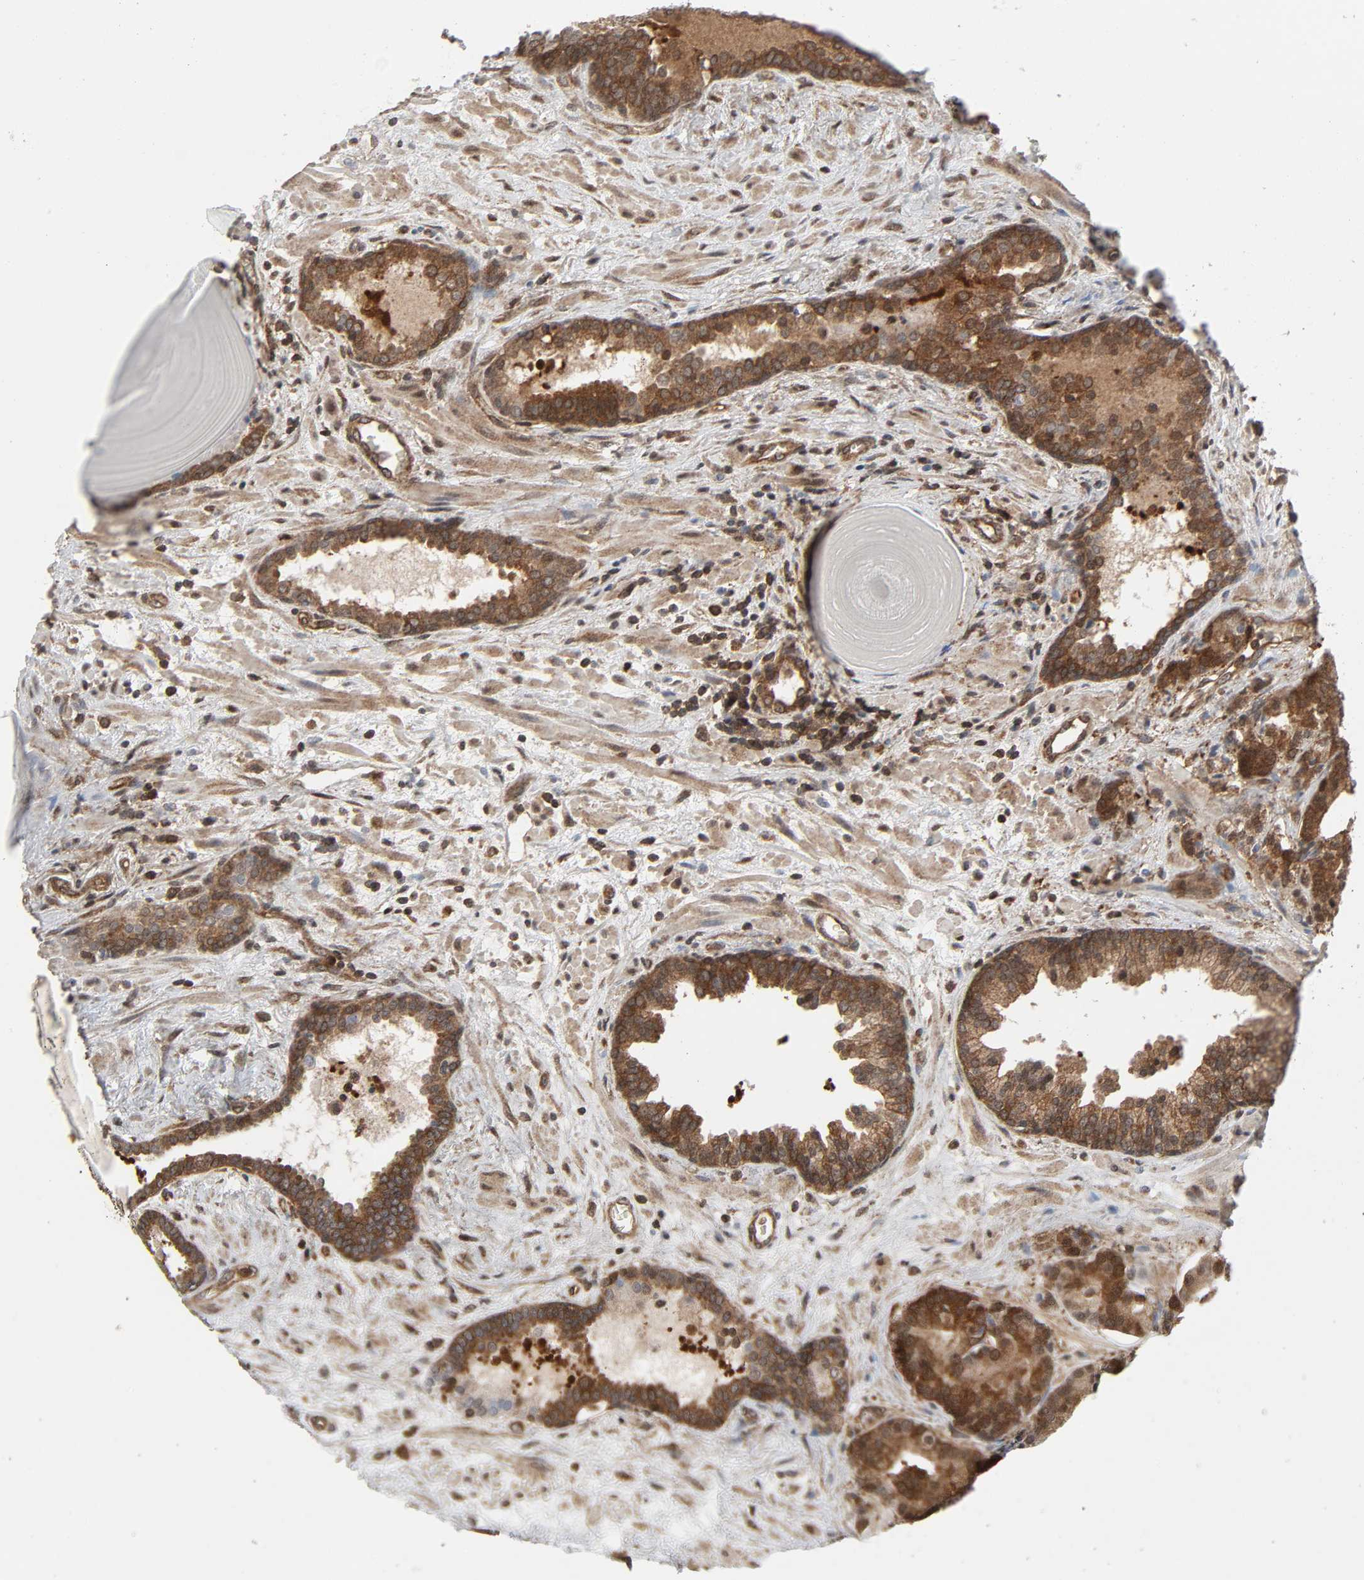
{"staining": {"intensity": "strong", "quantity": ">75%", "location": "cytoplasmic/membranous"}, "tissue": "prostate cancer", "cell_type": "Tumor cells", "image_type": "cancer", "snomed": [{"axis": "morphology", "description": "Adenocarcinoma, Low grade"}, {"axis": "topography", "description": "Prostate"}], "caption": "Immunohistochemical staining of human prostate adenocarcinoma (low-grade) shows high levels of strong cytoplasmic/membranous positivity in about >75% of tumor cells.", "gene": "GSK3A", "patient": {"sex": "male", "age": 63}}